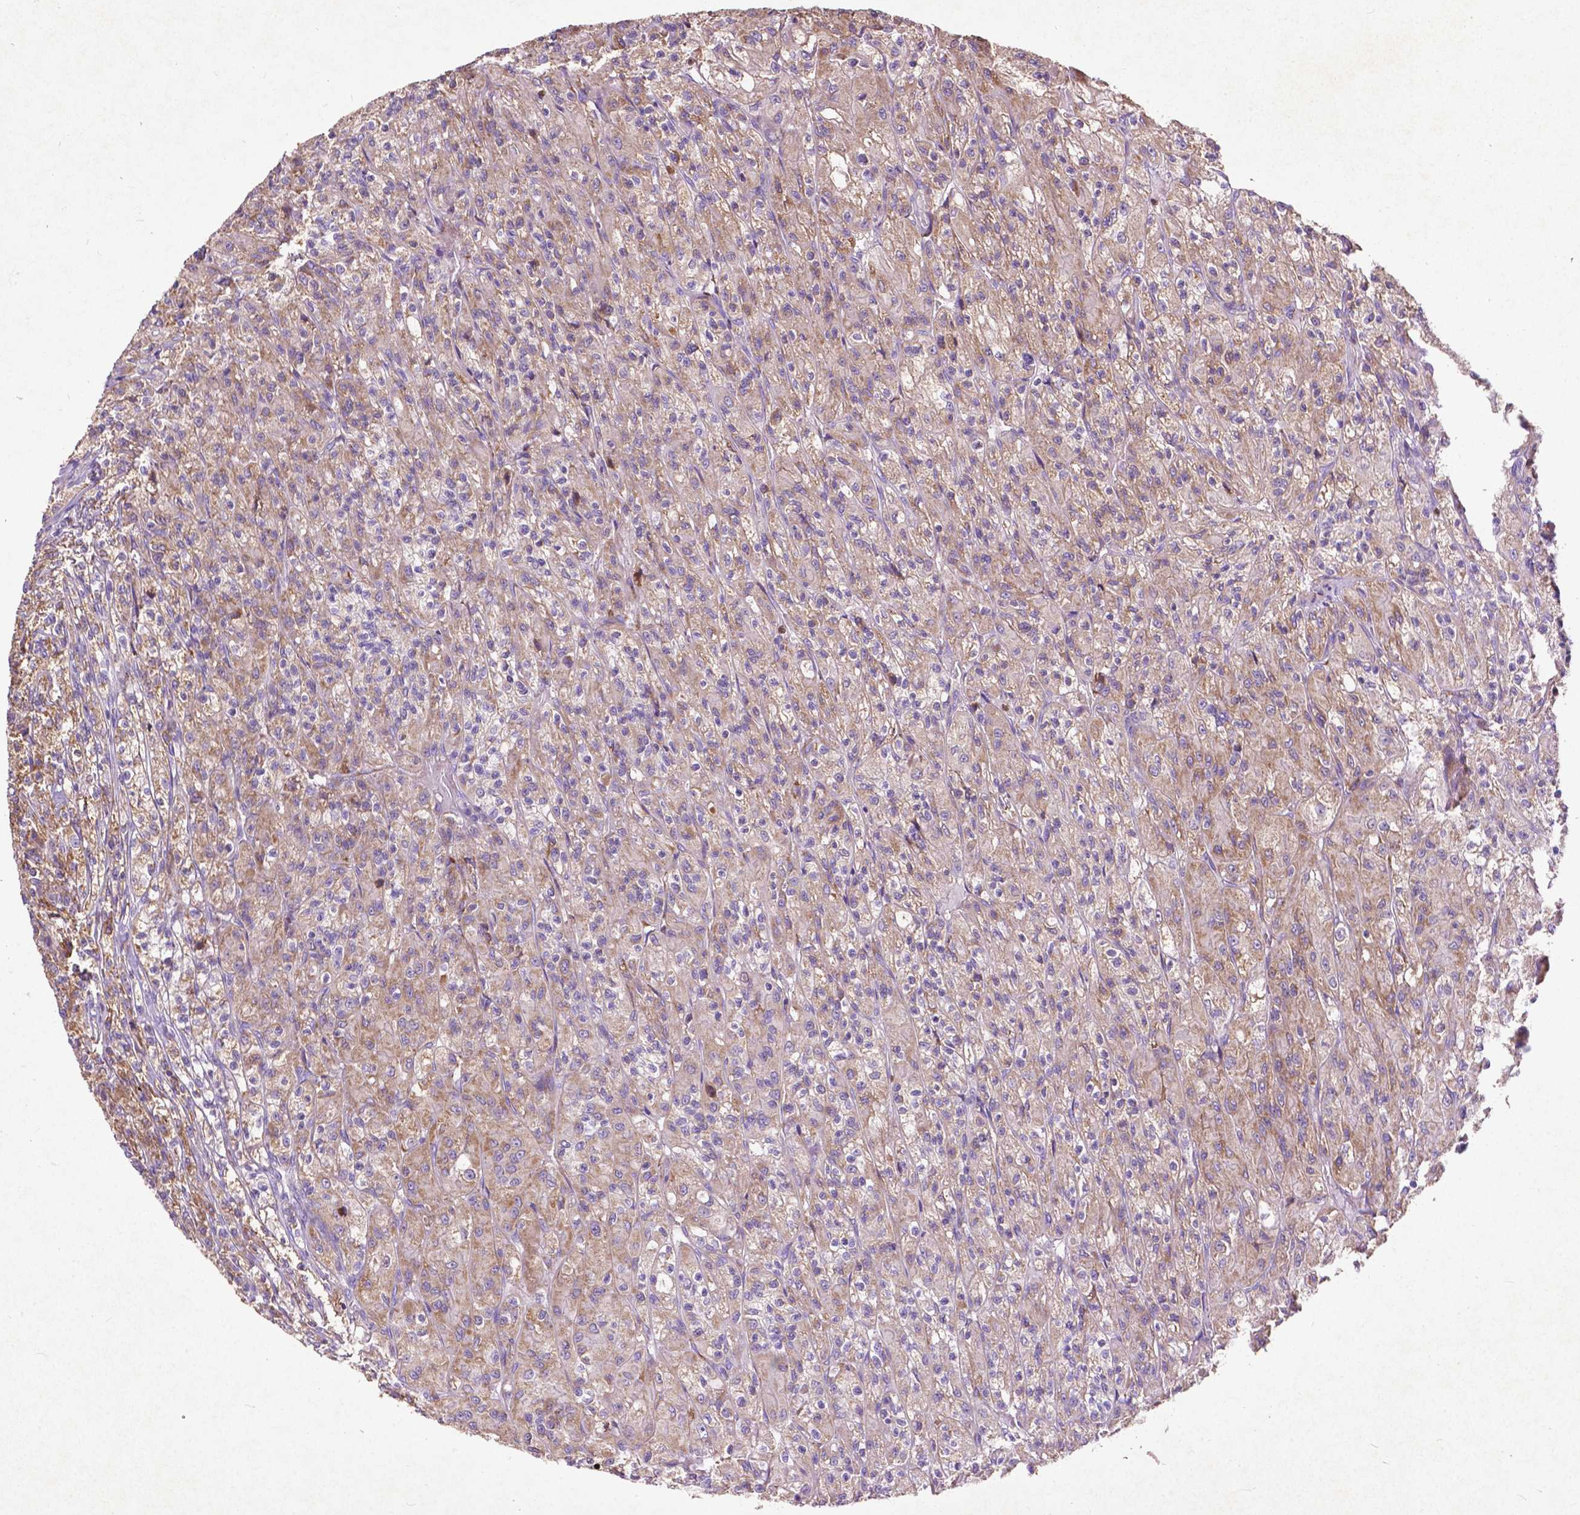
{"staining": {"intensity": "weak", "quantity": "25%-75%", "location": "cytoplasmic/membranous"}, "tissue": "renal cancer", "cell_type": "Tumor cells", "image_type": "cancer", "snomed": [{"axis": "morphology", "description": "Adenocarcinoma, NOS"}, {"axis": "topography", "description": "Kidney"}], "caption": "Immunohistochemistry (IHC) staining of renal cancer, which reveals low levels of weak cytoplasmic/membranous staining in about 25%-75% of tumor cells indicating weak cytoplasmic/membranous protein staining. The staining was performed using DAB (3,3'-diaminobenzidine) (brown) for protein detection and nuclei were counterstained in hematoxylin (blue).", "gene": "THEGL", "patient": {"sex": "female", "age": 70}}